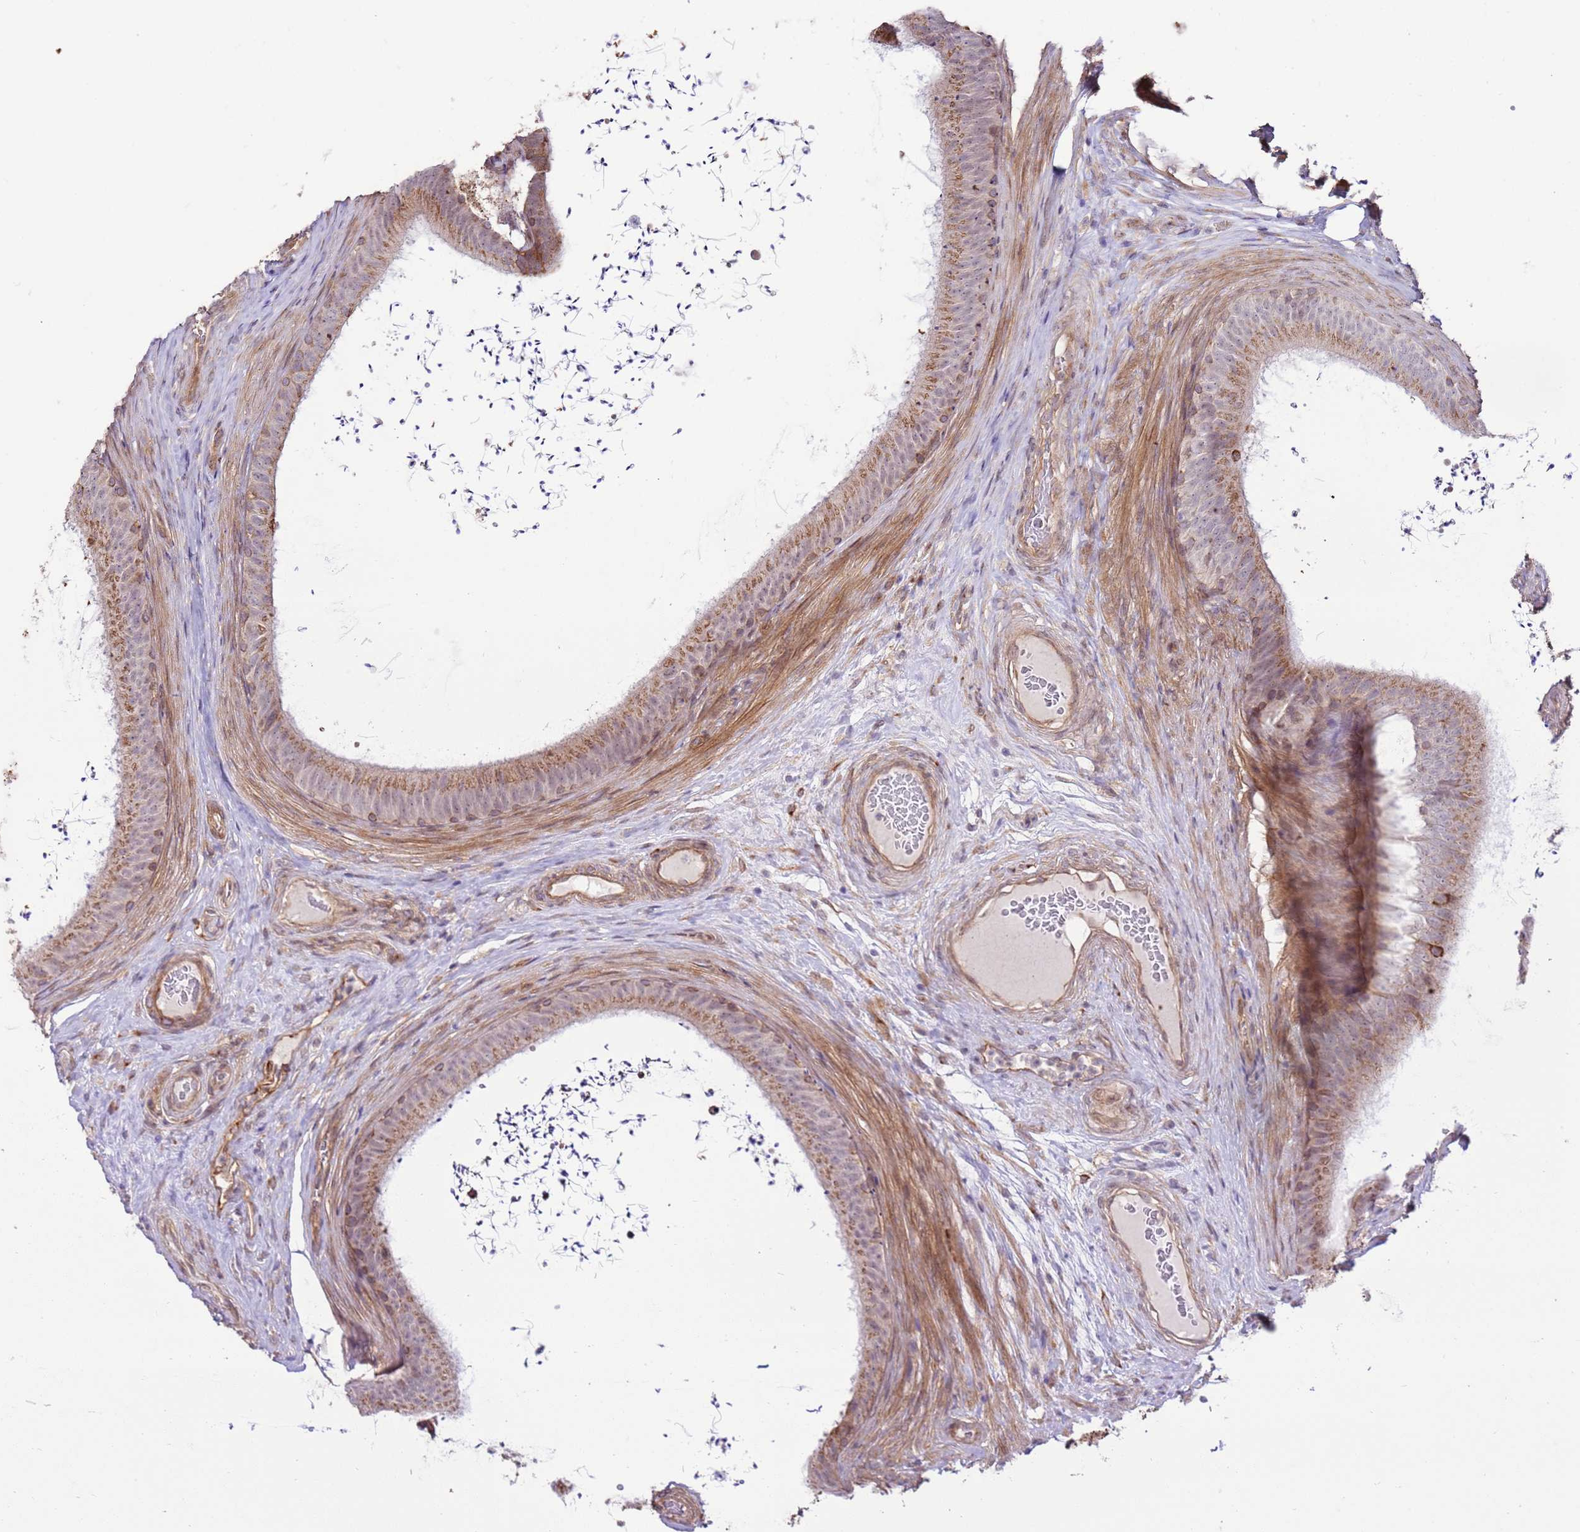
{"staining": {"intensity": "moderate", "quantity": ">75%", "location": "cytoplasmic/membranous"}, "tissue": "epididymis", "cell_type": "Glandular cells", "image_type": "normal", "snomed": [{"axis": "morphology", "description": "Normal tissue, NOS"}, {"axis": "topography", "description": "Testis"}, {"axis": "topography", "description": "Epididymis"}], "caption": "Immunohistochemistry (DAB (3,3'-diaminobenzidine)) staining of benign epididymis demonstrates moderate cytoplasmic/membranous protein staining in approximately >75% of glandular cells. (DAB = brown stain, brightfield microscopy at high magnification).", "gene": "SCARA3", "patient": {"sex": "male", "age": 41}}